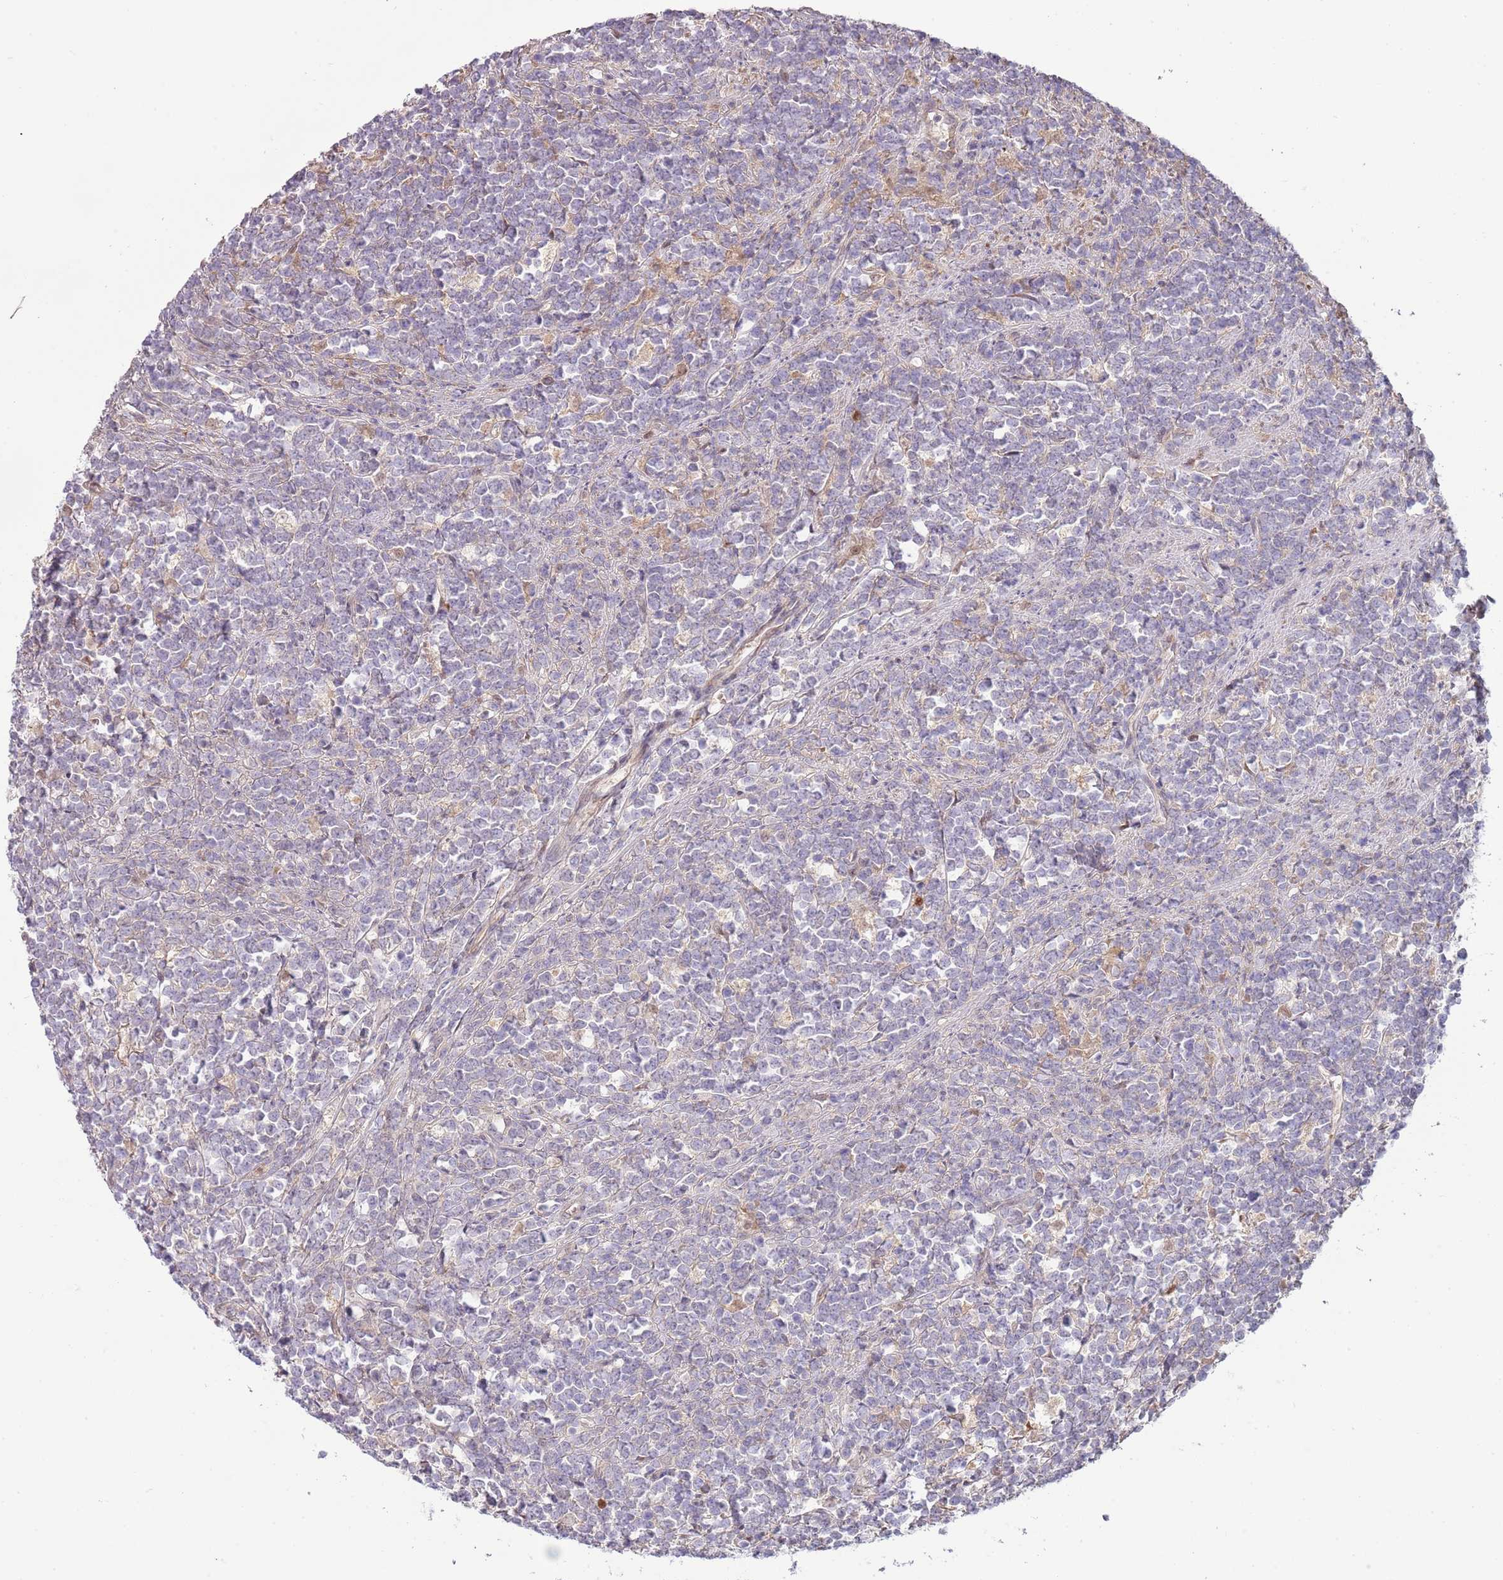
{"staining": {"intensity": "negative", "quantity": "none", "location": "none"}, "tissue": "lymphoma", "cell_type": "Tumor cells", "image_type": "cancer", "snomed": [{"axis": "morphology", "description": "Malignant lymphoma, non-Hodgkin's type, High grade"}, {"axis": "topography", "description": "Small intestine"}, {"axis": "topography", "description": "Colon"}], "caption": "Micrograph shows no protein staining in tumor cells of lymphoma tissue.", "gene": "ABHD17C", "patient": {"sex": "male", "age": 8}}